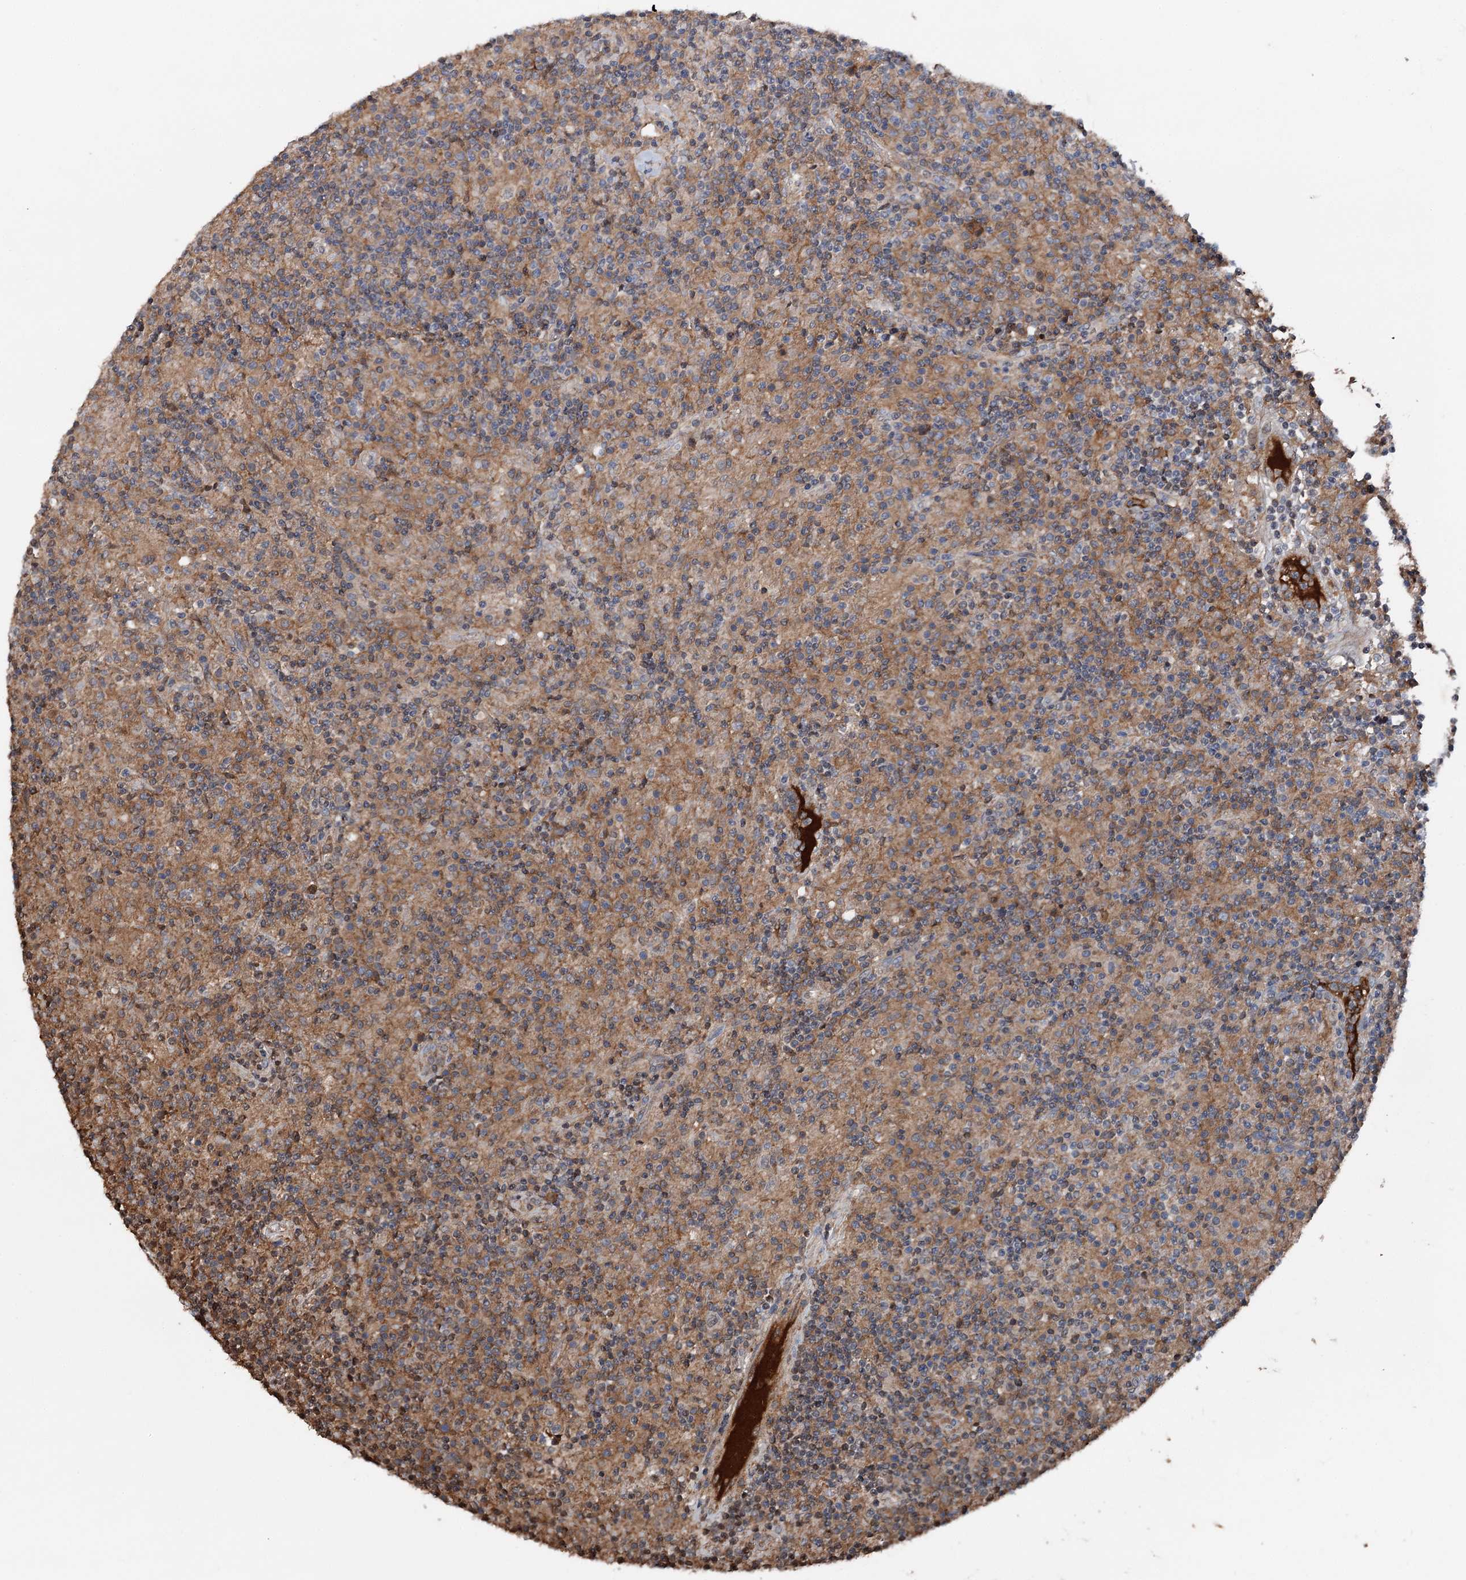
{"staining": {"intensity": "negative", "quantity": "none", "location": "none"}, "tissue": "lymphoma", "cell_type": "Tumor cells", "image_type": "cancer", "snomed": [{"axis": "morphology", "description": "Hodgkin's disease, NOS"}, {"axis": "topography", "description": "Lymph node"}], "caption": "The image displays no staining of tumor cells in lymphoma.", "gene": "ARL13A", "patient": {"sex": "male", "age": 70}}